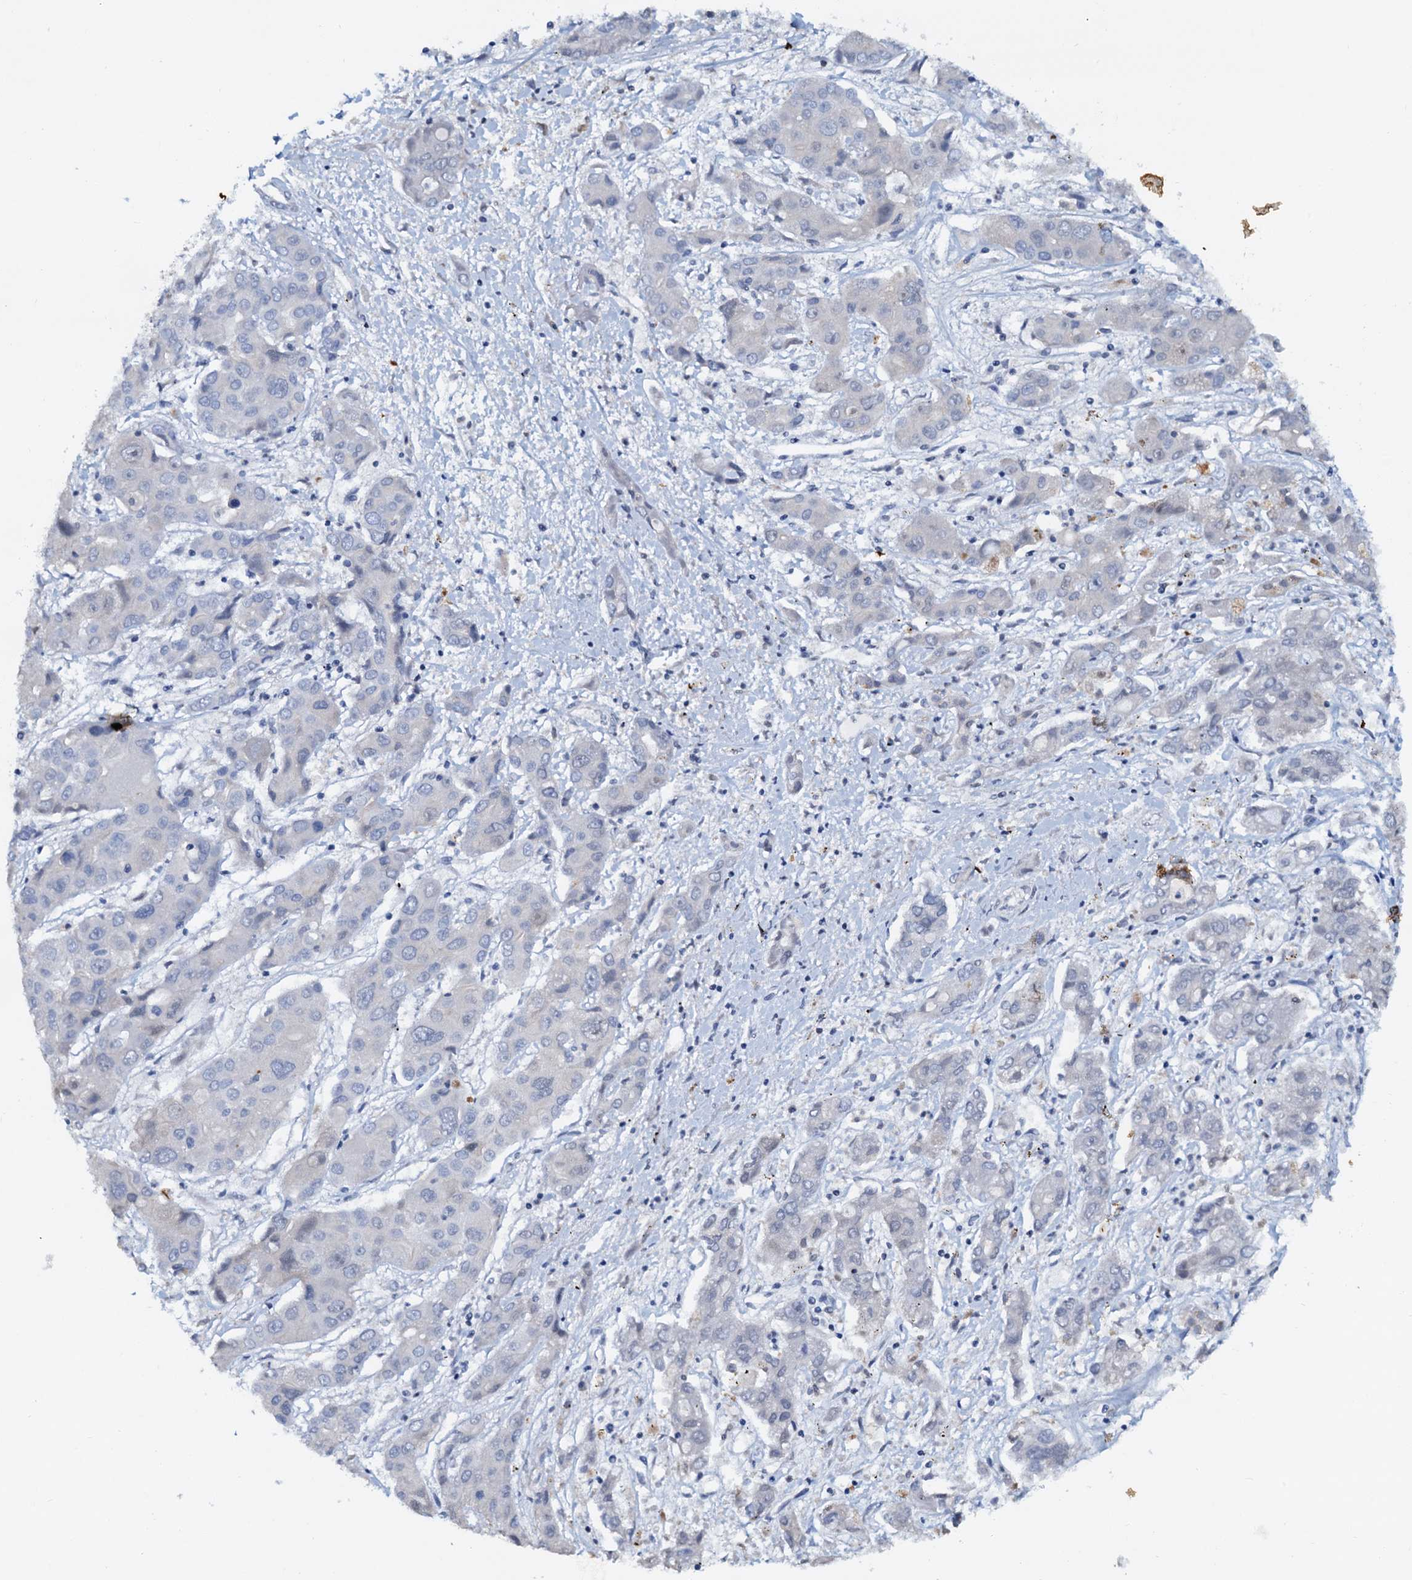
{"staining": {"intensity": "negative", "quantity": "none", "location": "none"}, "tissue": "liver cancer", "cell_type": "Tumor cells", "image_type": "cancer", "snomed": [{"axis": "morphology", "description": "Cholangiocarcinoma"}, {"axis": "topography", "description": "Liver"}], "caption": "The immunohistochemistry histopathology image has no significant positivity in tumor cells of cholangiocarcinoma (liver) tissue.", "gene": "PTGES3", "patient": {"sex": "male", "age": 67}}